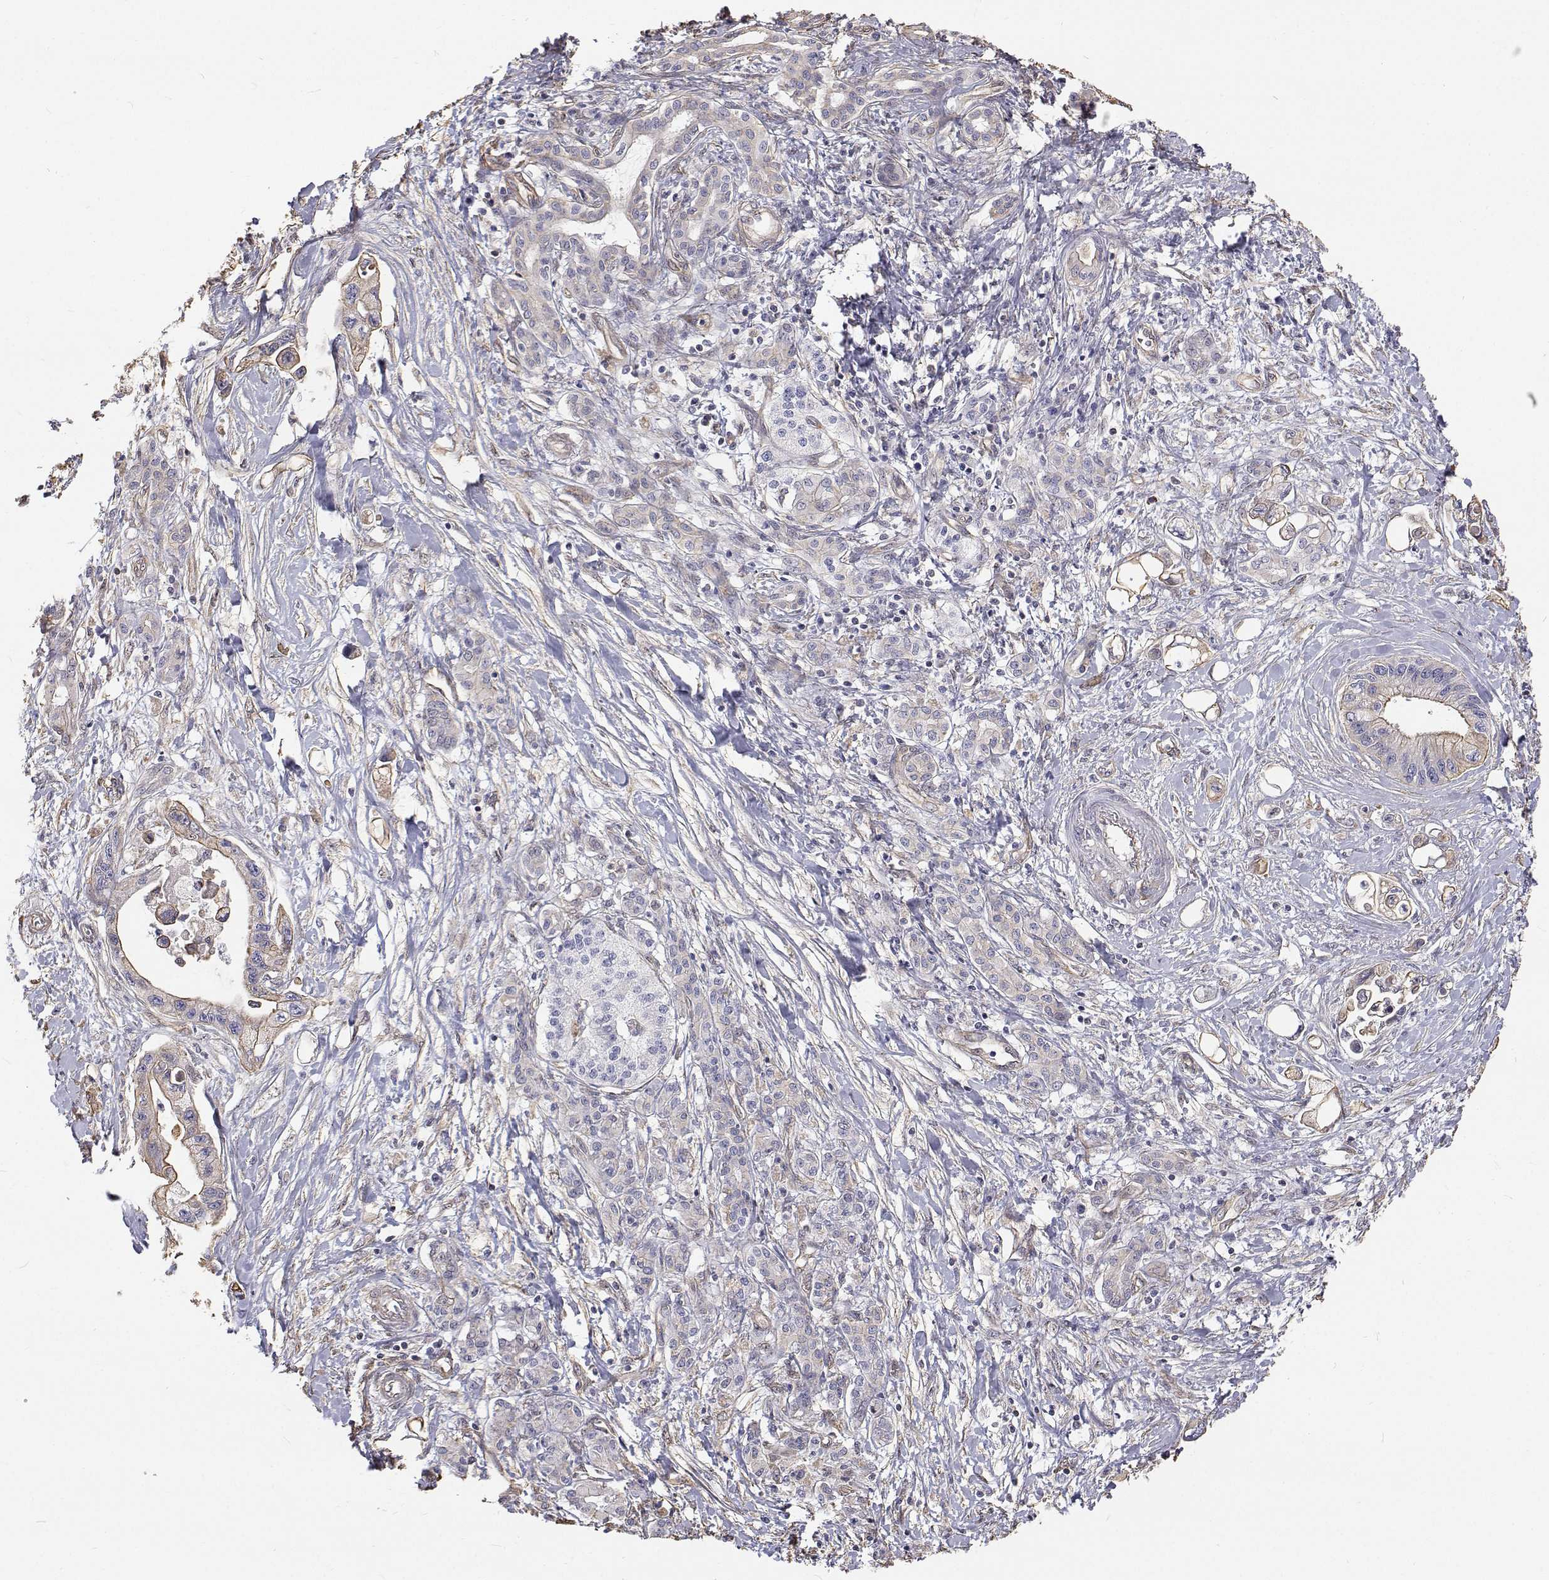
{"staining": {"intensity": "weak", "quantity": "<25%", "location": "cytoplasmic/membranous"}, "tissue": "pancreatic cancer", "cell_type": "Tumor cells", "image_type": "cancer", "snomed": [{"axis": "morphology", "description": "Adenocarcinoma, NOS"}, {"axis": "topography", "description": "Pancreas"}], "caption": "An IHC image of pancreatic adenocarcinoma is shown. There is no staining in tumor cells of pancreatic adenocarcinoma.", "gene": "GSDMA", "patient": {"sex": "male", "age": 61}}